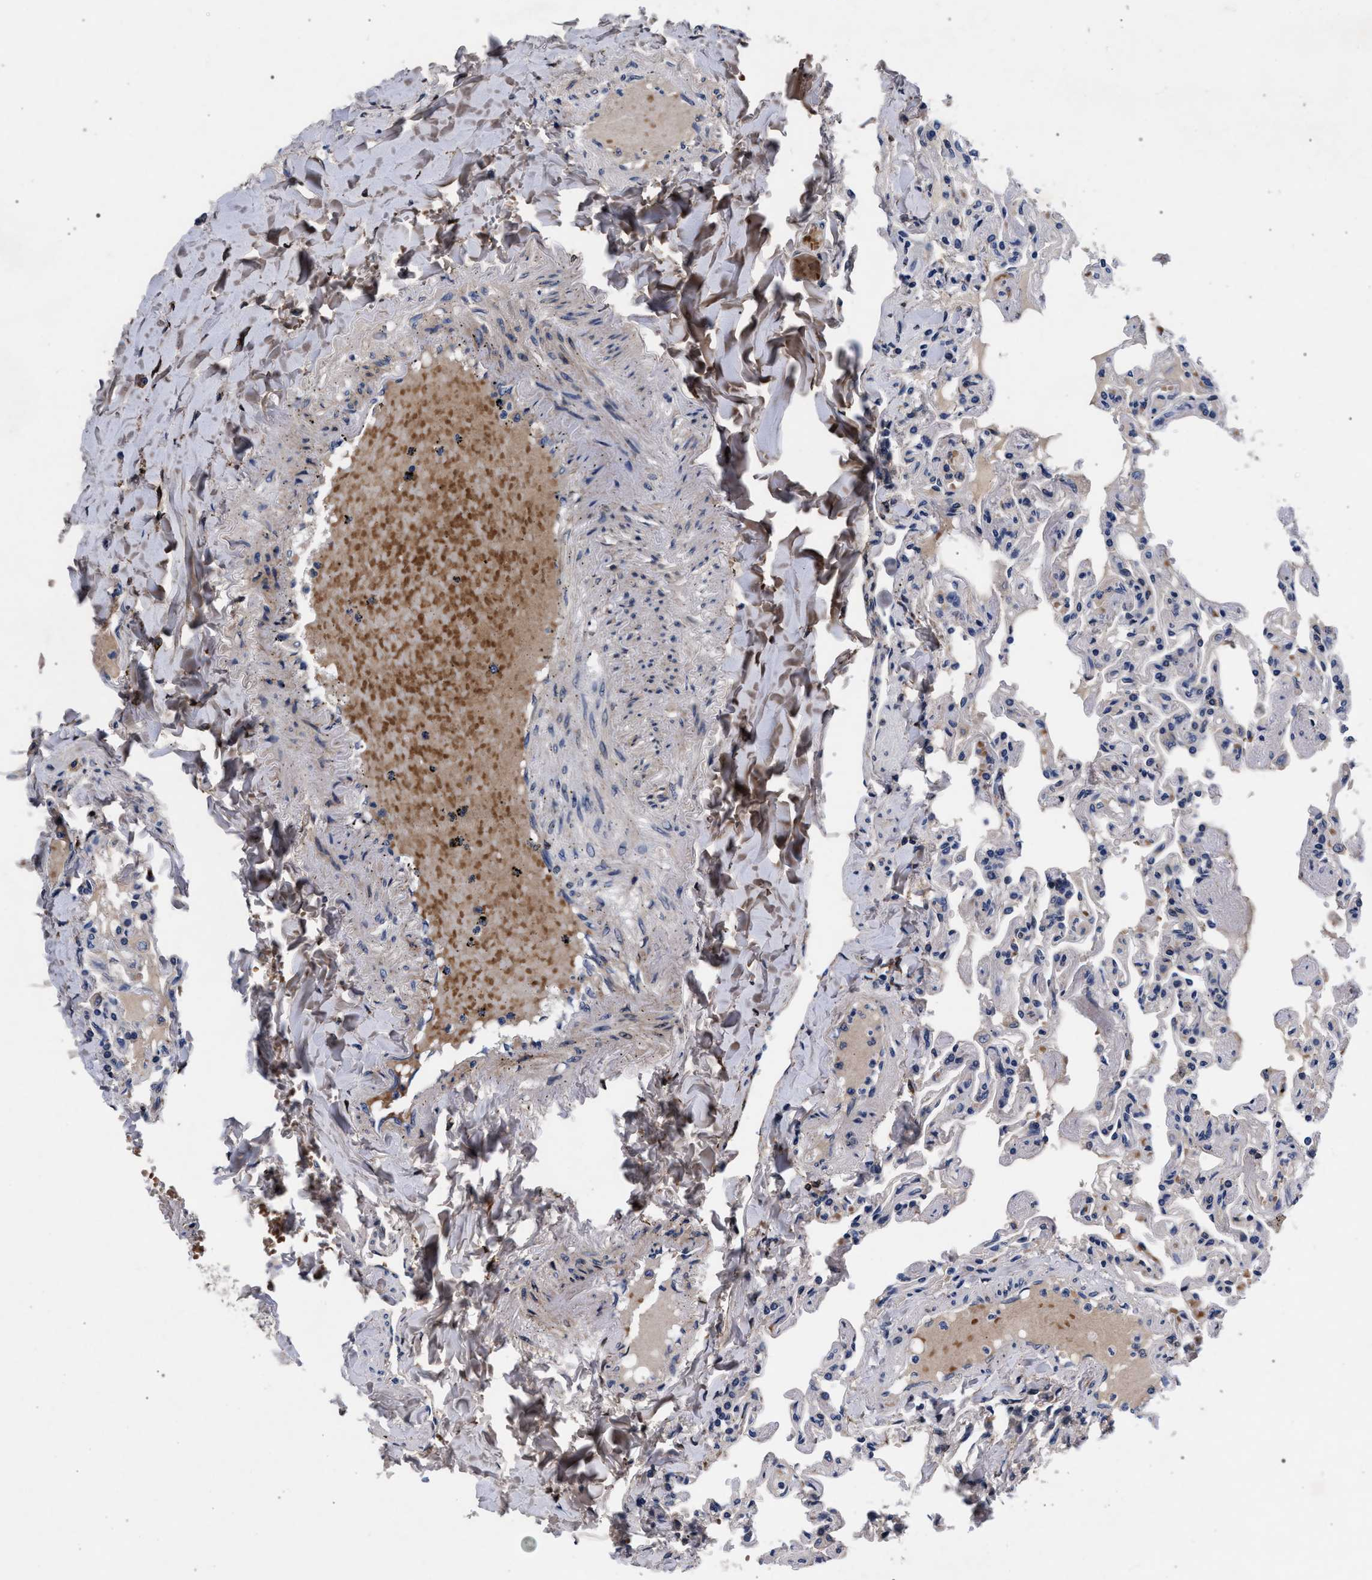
{"staining": {"intensity": "negative", "quantity": "none", "location": "none"}, "tissue": "lung", "cell_type": "Alveolar cells", "image_type": "normal", "snomed": [{"axis": "morphology", "description": "Normal tissue, NOS"}, {"axis": "topography", "description": "Lung"}], "caption": "Immunohistochemistry (IHC) histopathology image of normal lung stained for a protein (brown), which exhibits no expression in alveolar cells. (Immunohistochemistry (IHC), brightfield microscopy, high magnification).", "gene": "NEK7", "patient": {"sex": "male", "age": 21}}